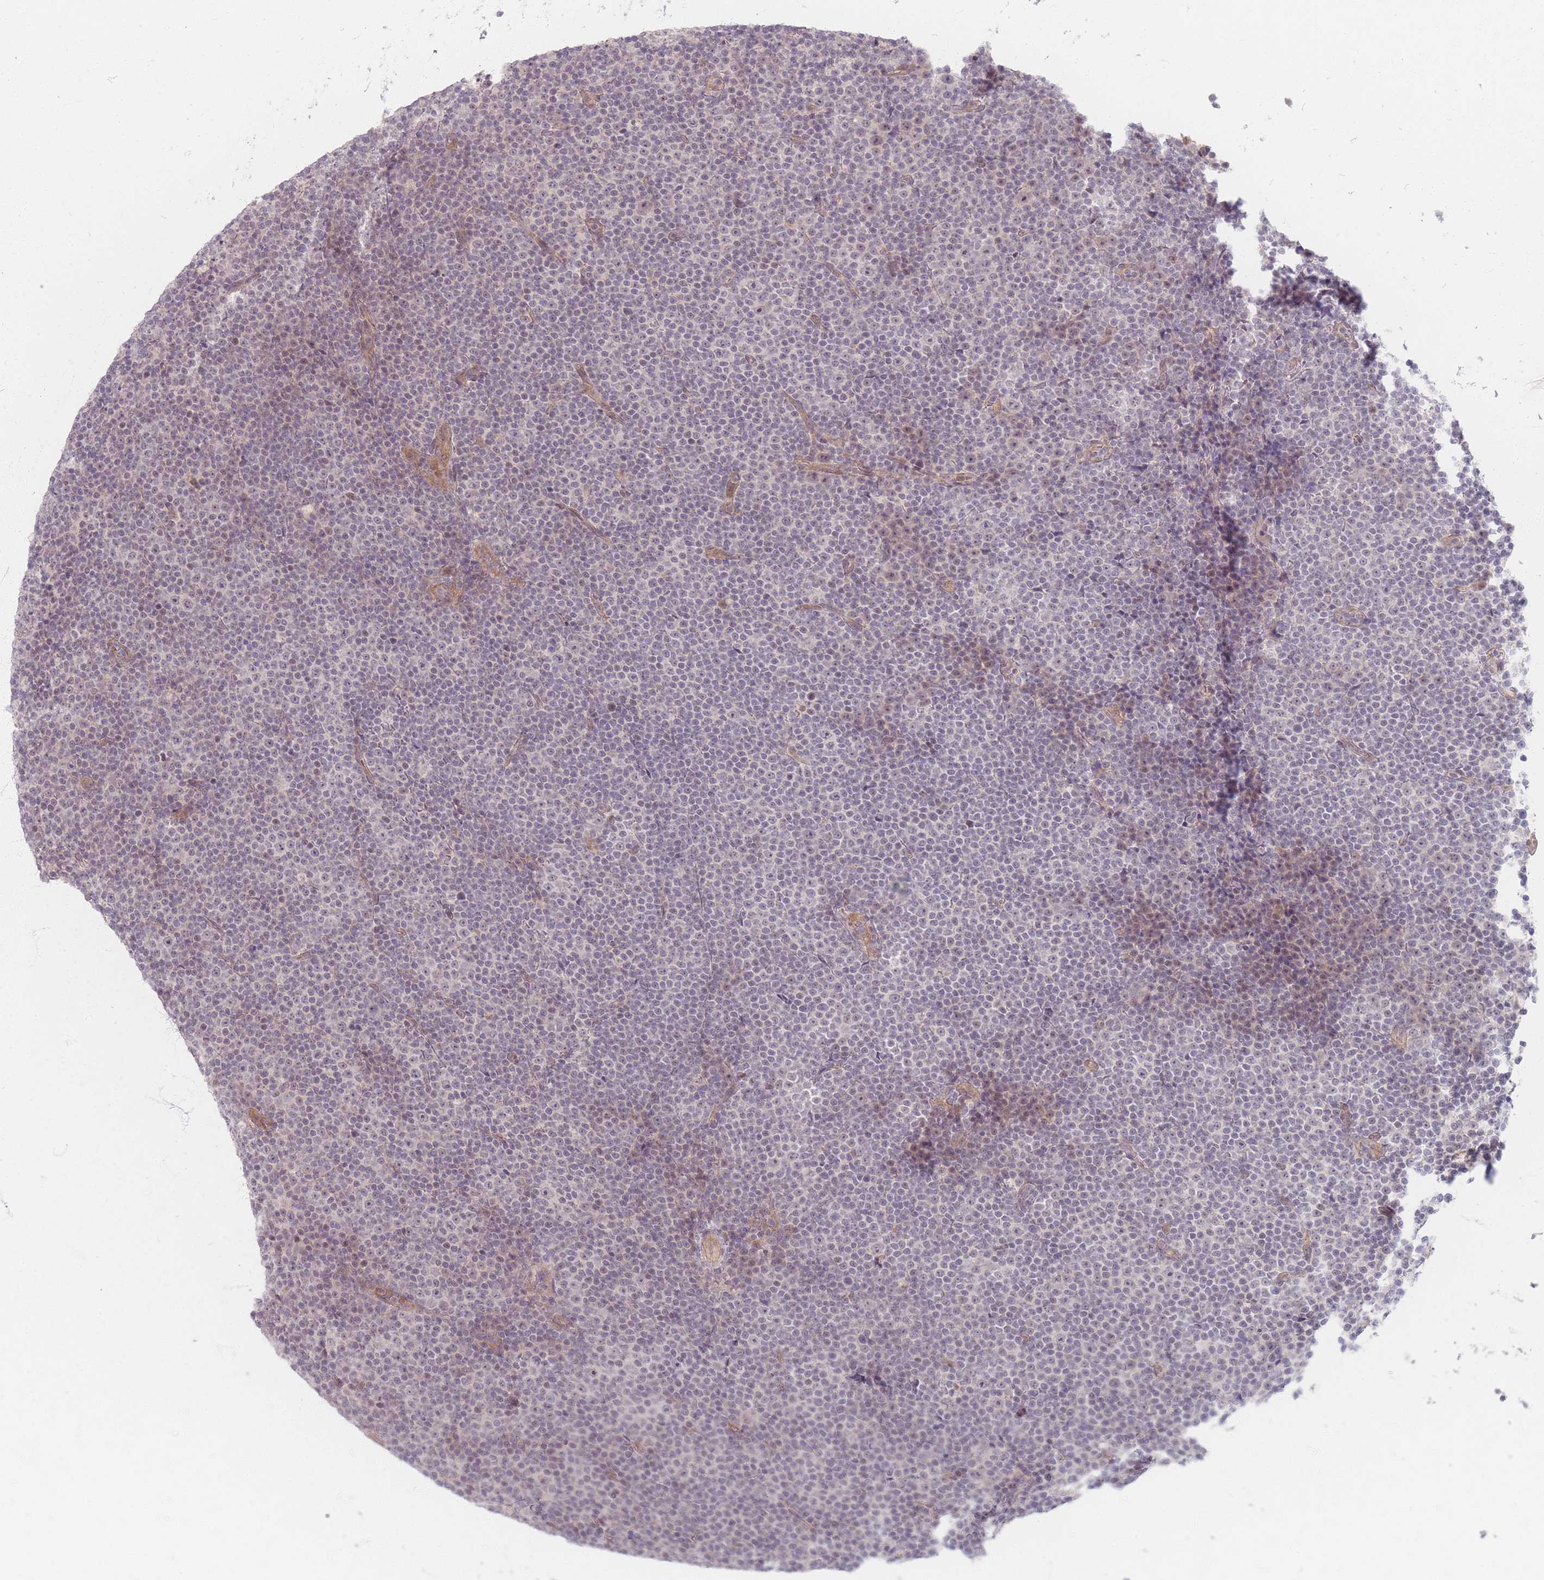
{"staining": {"intensity": "negative", "quantity": "none", "location": "none"}, "tissue": "lymphoma", "cell_type": "Tumor cells", "image_type": "cancer", "snomed": [{"axis": "morphology", "description": "Malignant lymphoma, non-Hodgkin's type, Low grade"}, {"axis": "topography", "description": "Lymph node"}], "caption": "DAB (3,3'-diaminobenzidine) immunohistochemical staining of human lymphoma demonstrates no significant expression in tumor cells.", "gene": "GABRA6", "patient": {"sex": "female", "age": 67}}